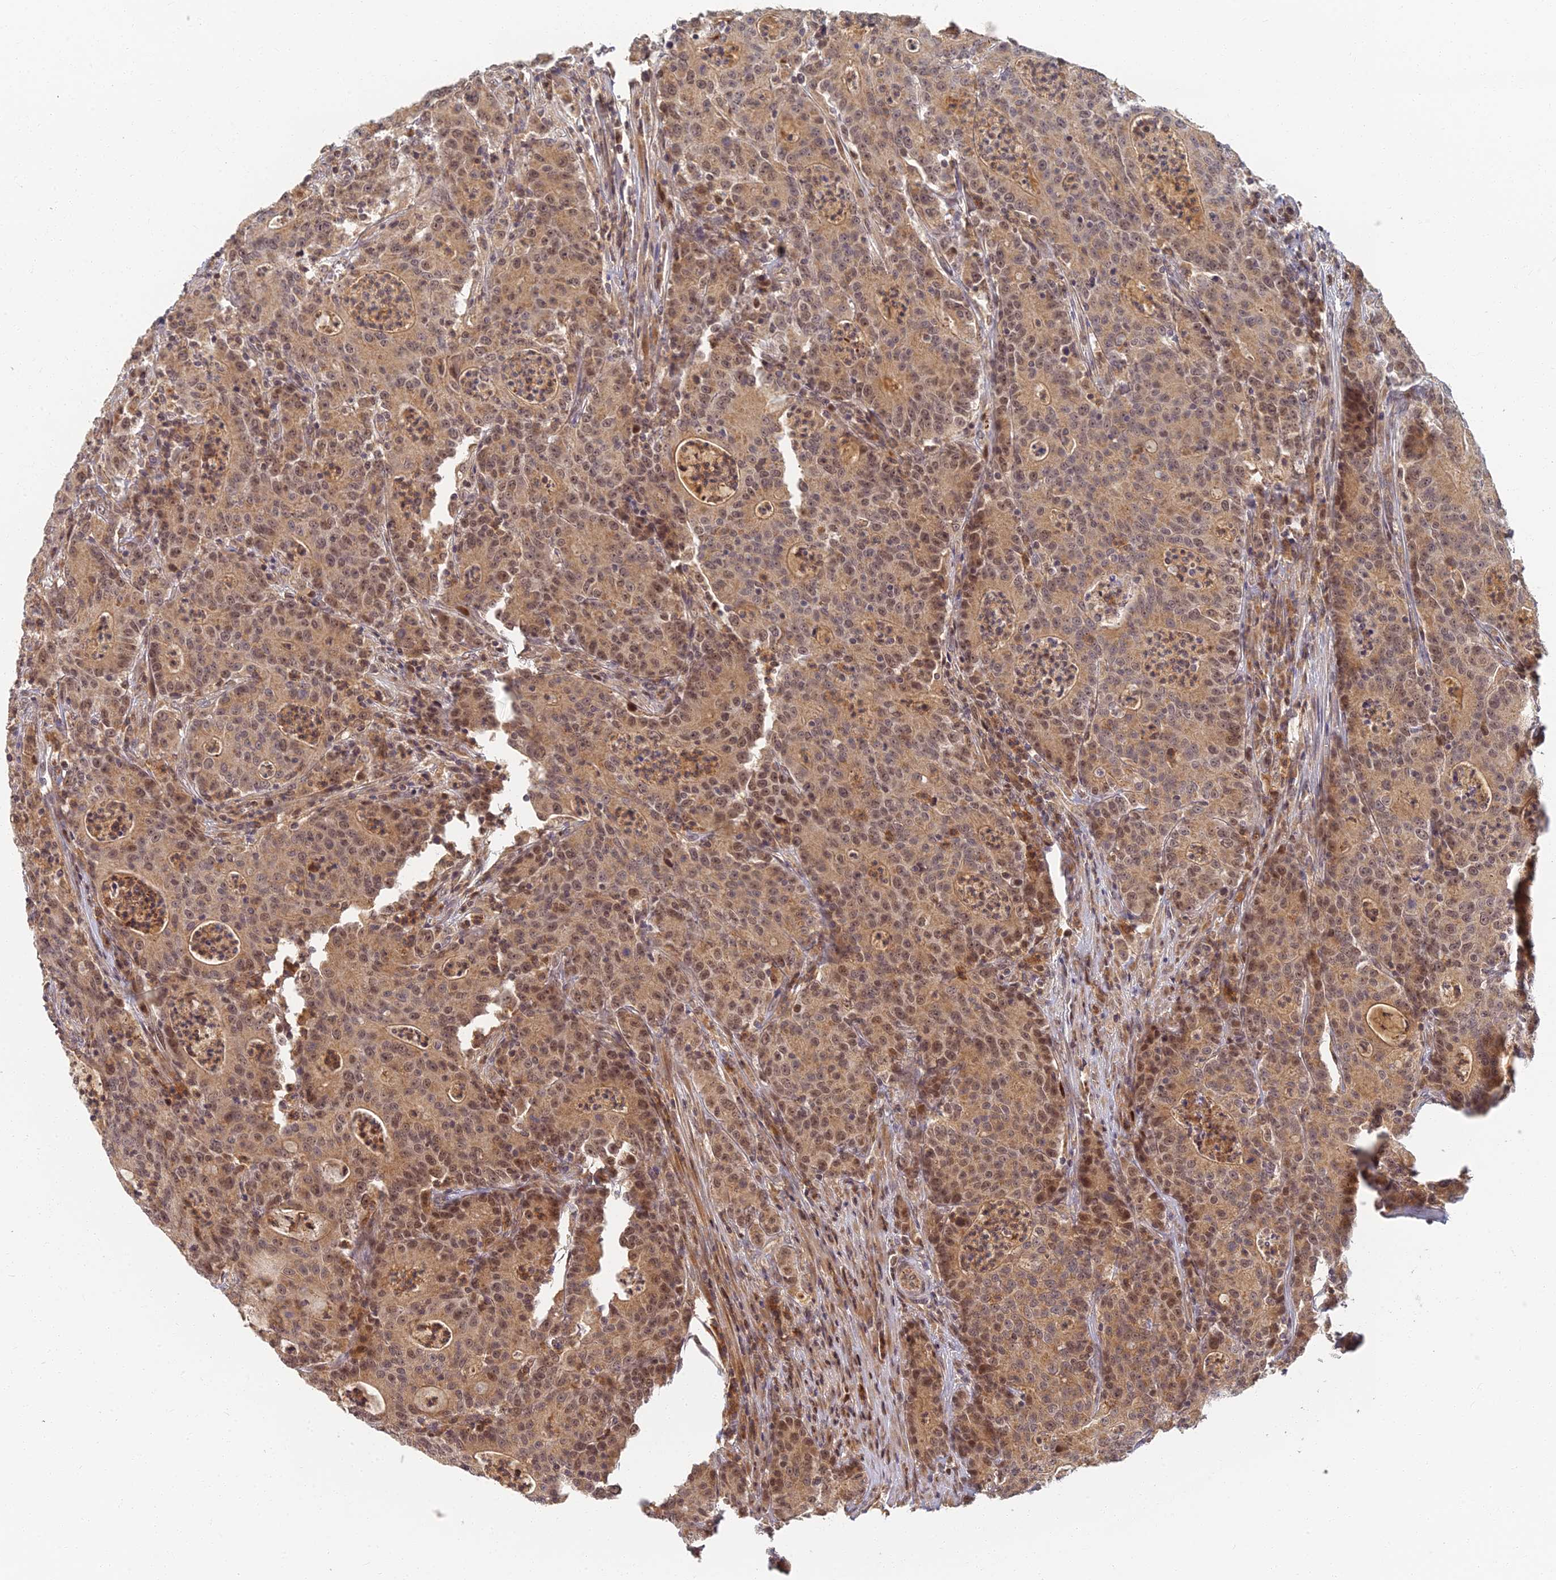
{"staining": {"intensity": "moderate", "quantity": ">75%", "location": "cytoplasmic/membranous"}, "tissue": "colorectal cancer", "cell_type": "Tumor cells", "image_type": "cancer", "snomed": [{"axis": "morphology", "description": "Adenocarcinoma, NOS"}, {"axis": "topography", "description": "Colon"}], "caption": "Protein analysis of adenocarcinoma (colorectal) tissue reveals moderate cytoplasmic/membranous expression in approximately >75% of tumor cells. (DAB (3,3'-diaminobenzidine) IHC with brightfield microscopy, high magnification).", "gene": "RGL3", "patient": {"sex": "male", "age": 83}}